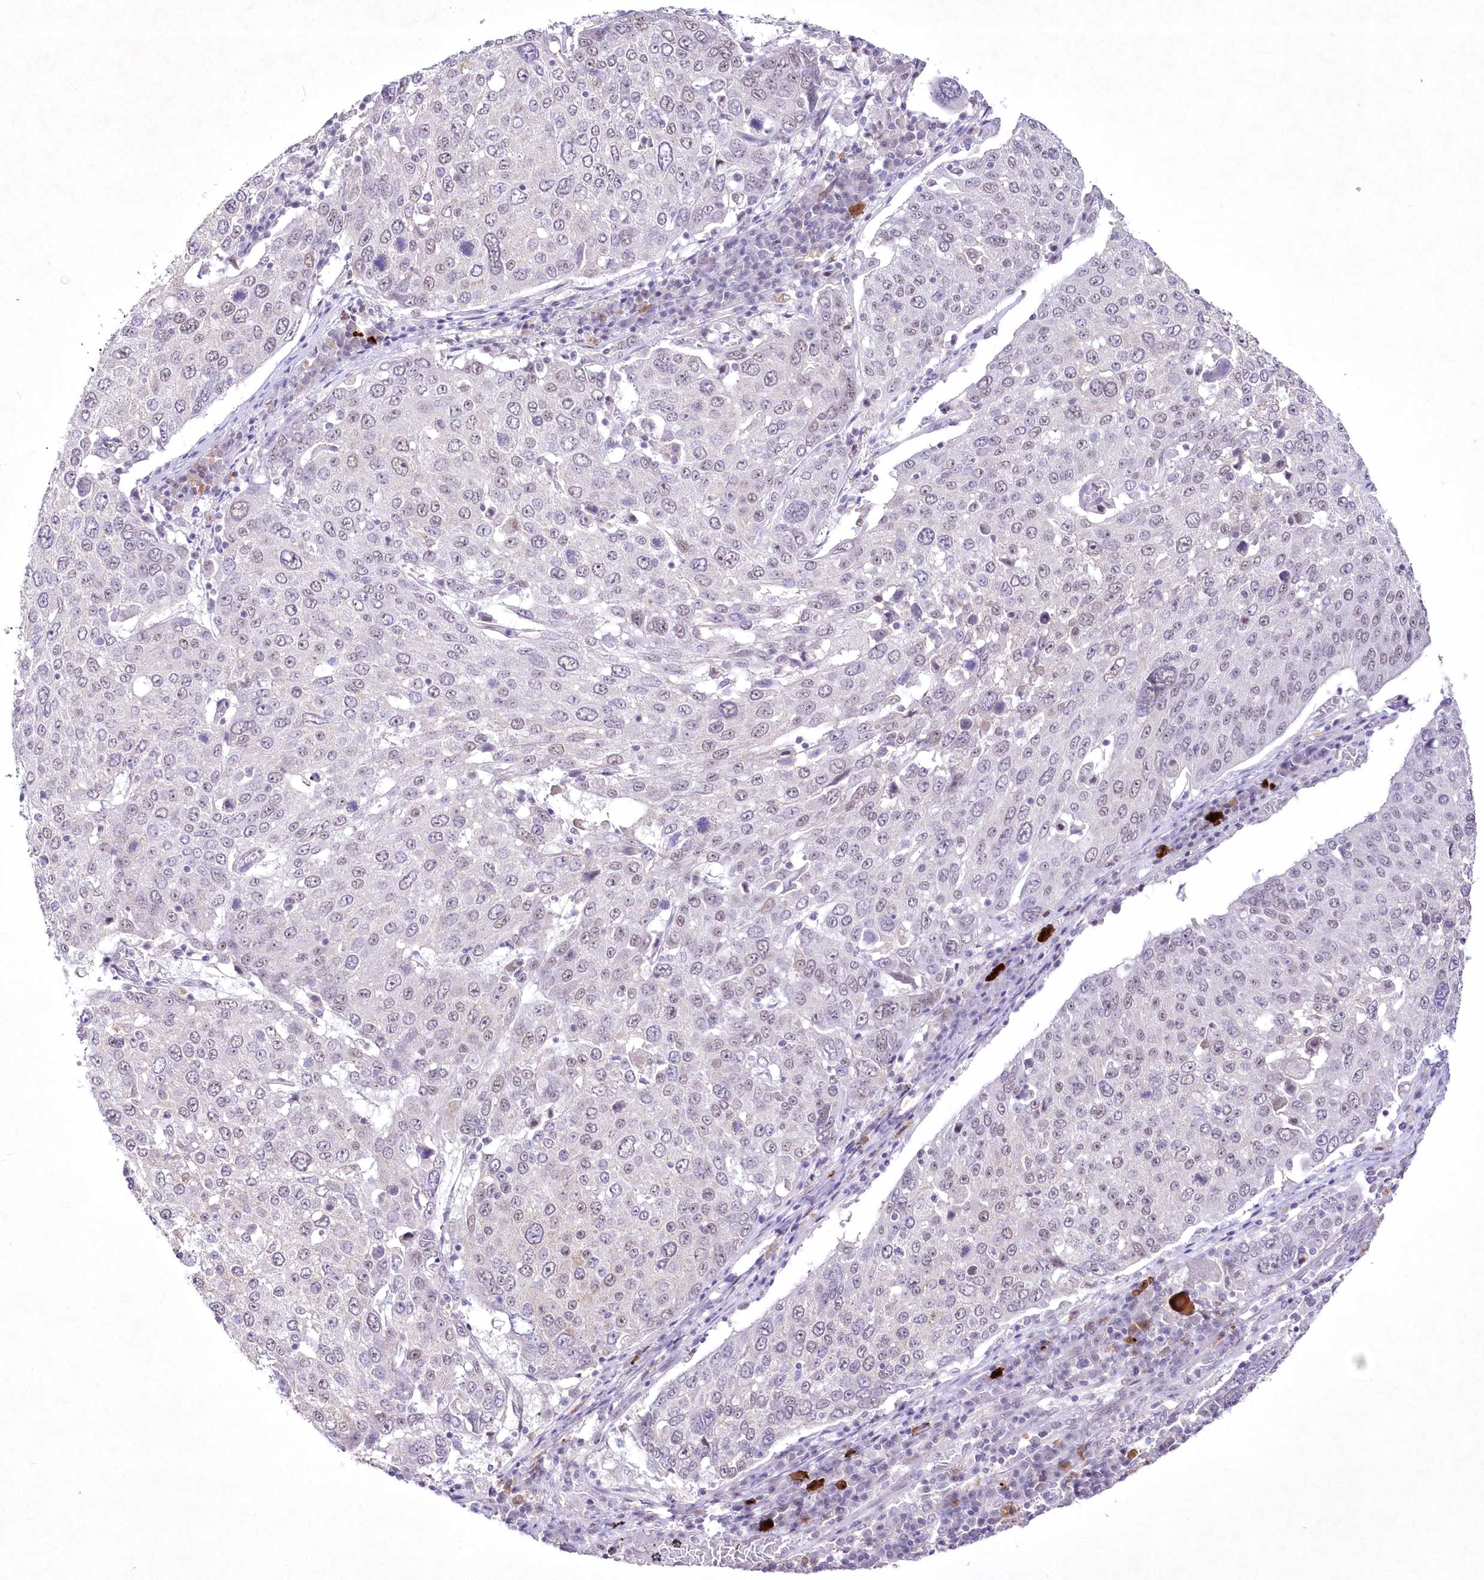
{"staining": {"intensity": "weak", "quantity": "<25%", "location": "nuclear"}, "tissue": "lung cancer", "cell_type": "Tumor cells", "image_type": "cancer", "snomed": [{"axis": "morphology", "description": "Squamous cell carcinoma, NOS"}, {"axis": "topography", "description": "Lung"}], "caption": "Immunohistochemistry photomicrograph of neoplastic tissue: human lung cancer stained with DAB exhibits no significant protein expression in tumor cells.", "gene": "RBM27", "patient": {"sex": "male", "age": 65}}